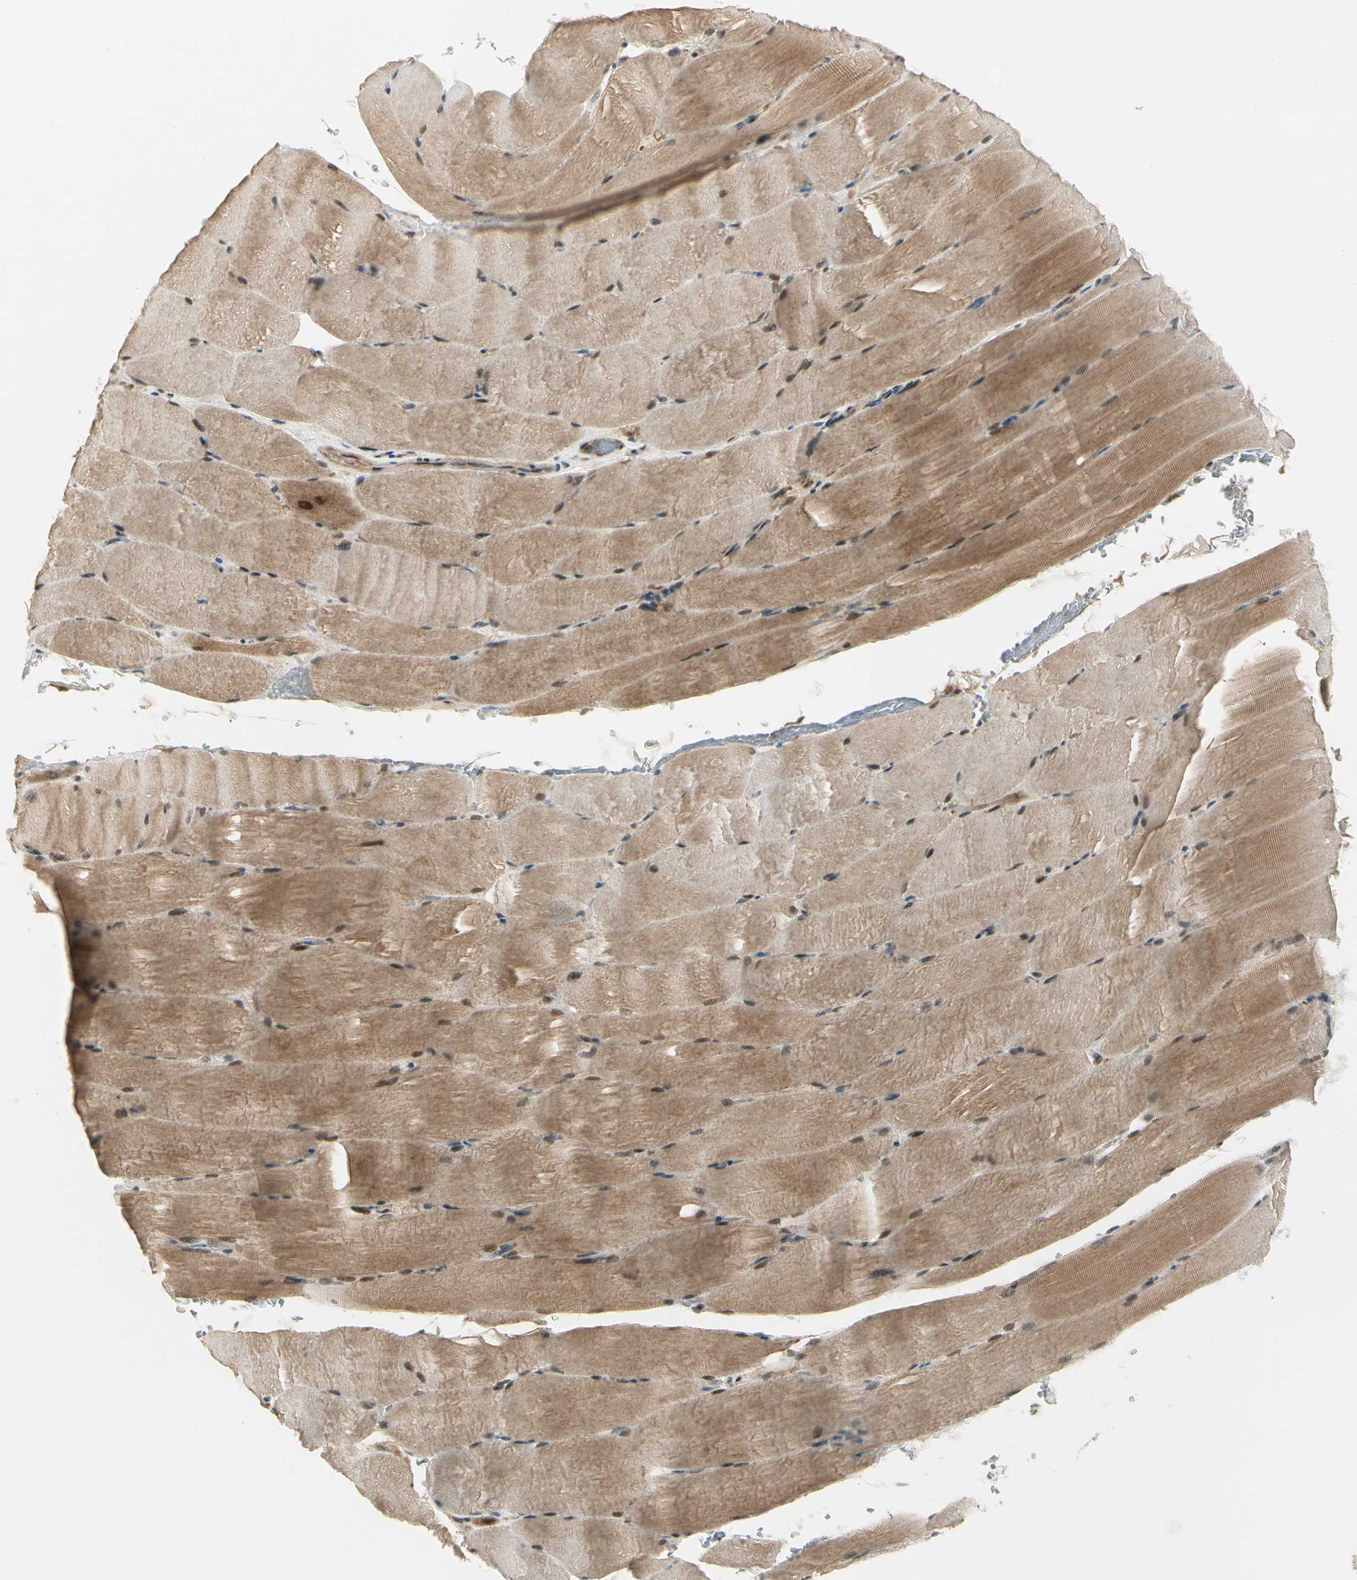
{"staining": {"intensity": "moderate", "quantity": ">75%", "location": "cytoplasmic/membranous"}, "tissue": "skeletal muscle", "cell_type": "Myocytes", "image_type": "normal", "snomed": [{"axis": "morphology", "description": "Normal tissue, NOS"}, {"axis": "topography", "description": "Skeletal muscle"}, {"axis": "topography", "description": "Parathyroid gland"}], "caption": "About >75% of myocytes in benign human skeletal muscle exhibit moderate cytoplasmic/membranous protein staining as visualized by brown immunohistochemical staining.", "gene": "GTF3A", "patient": {"sex": "female", "age": 37}}